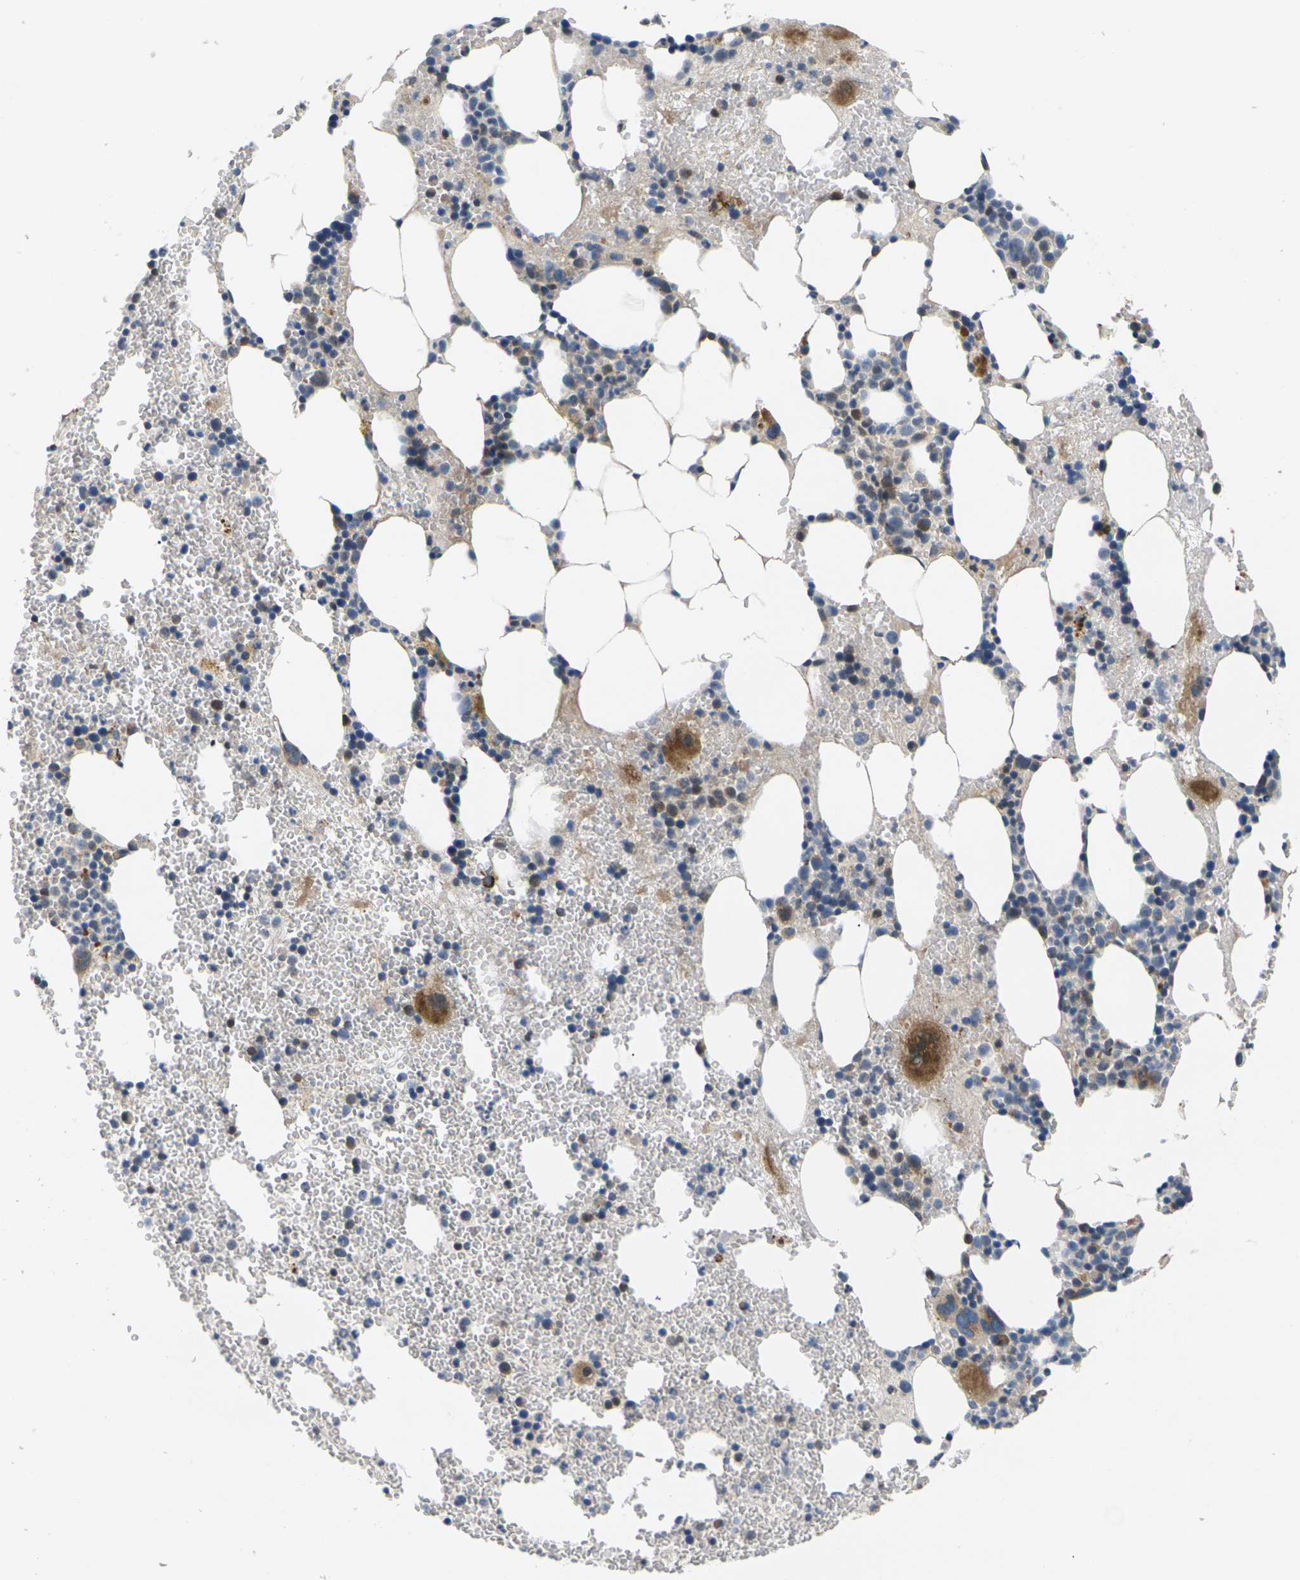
{"staining": {"intensity": "moderate", "quantity": "<25%", "location": "cytoplasmic/membranous"}, "tissue": "bone marrow", "cell_type": "Hematopoietic cells", "image_type": "normal", "snomed": [{"axis": "morphology", "description": "Normal tissue, NOS"}, {"axis": "morphology", "description": "Inflammation, NOS"}, {"axis": "topography", "description": "Bone marrow"}], "caption": "Bone marrow stained with immunohistochemistry exhibits moderate cytoplasmic/membranous staining in approximately <25% of hematopoietic cells.", "gene": "RPS6KA3", "patient": {"sex": "female", "age": 76}}